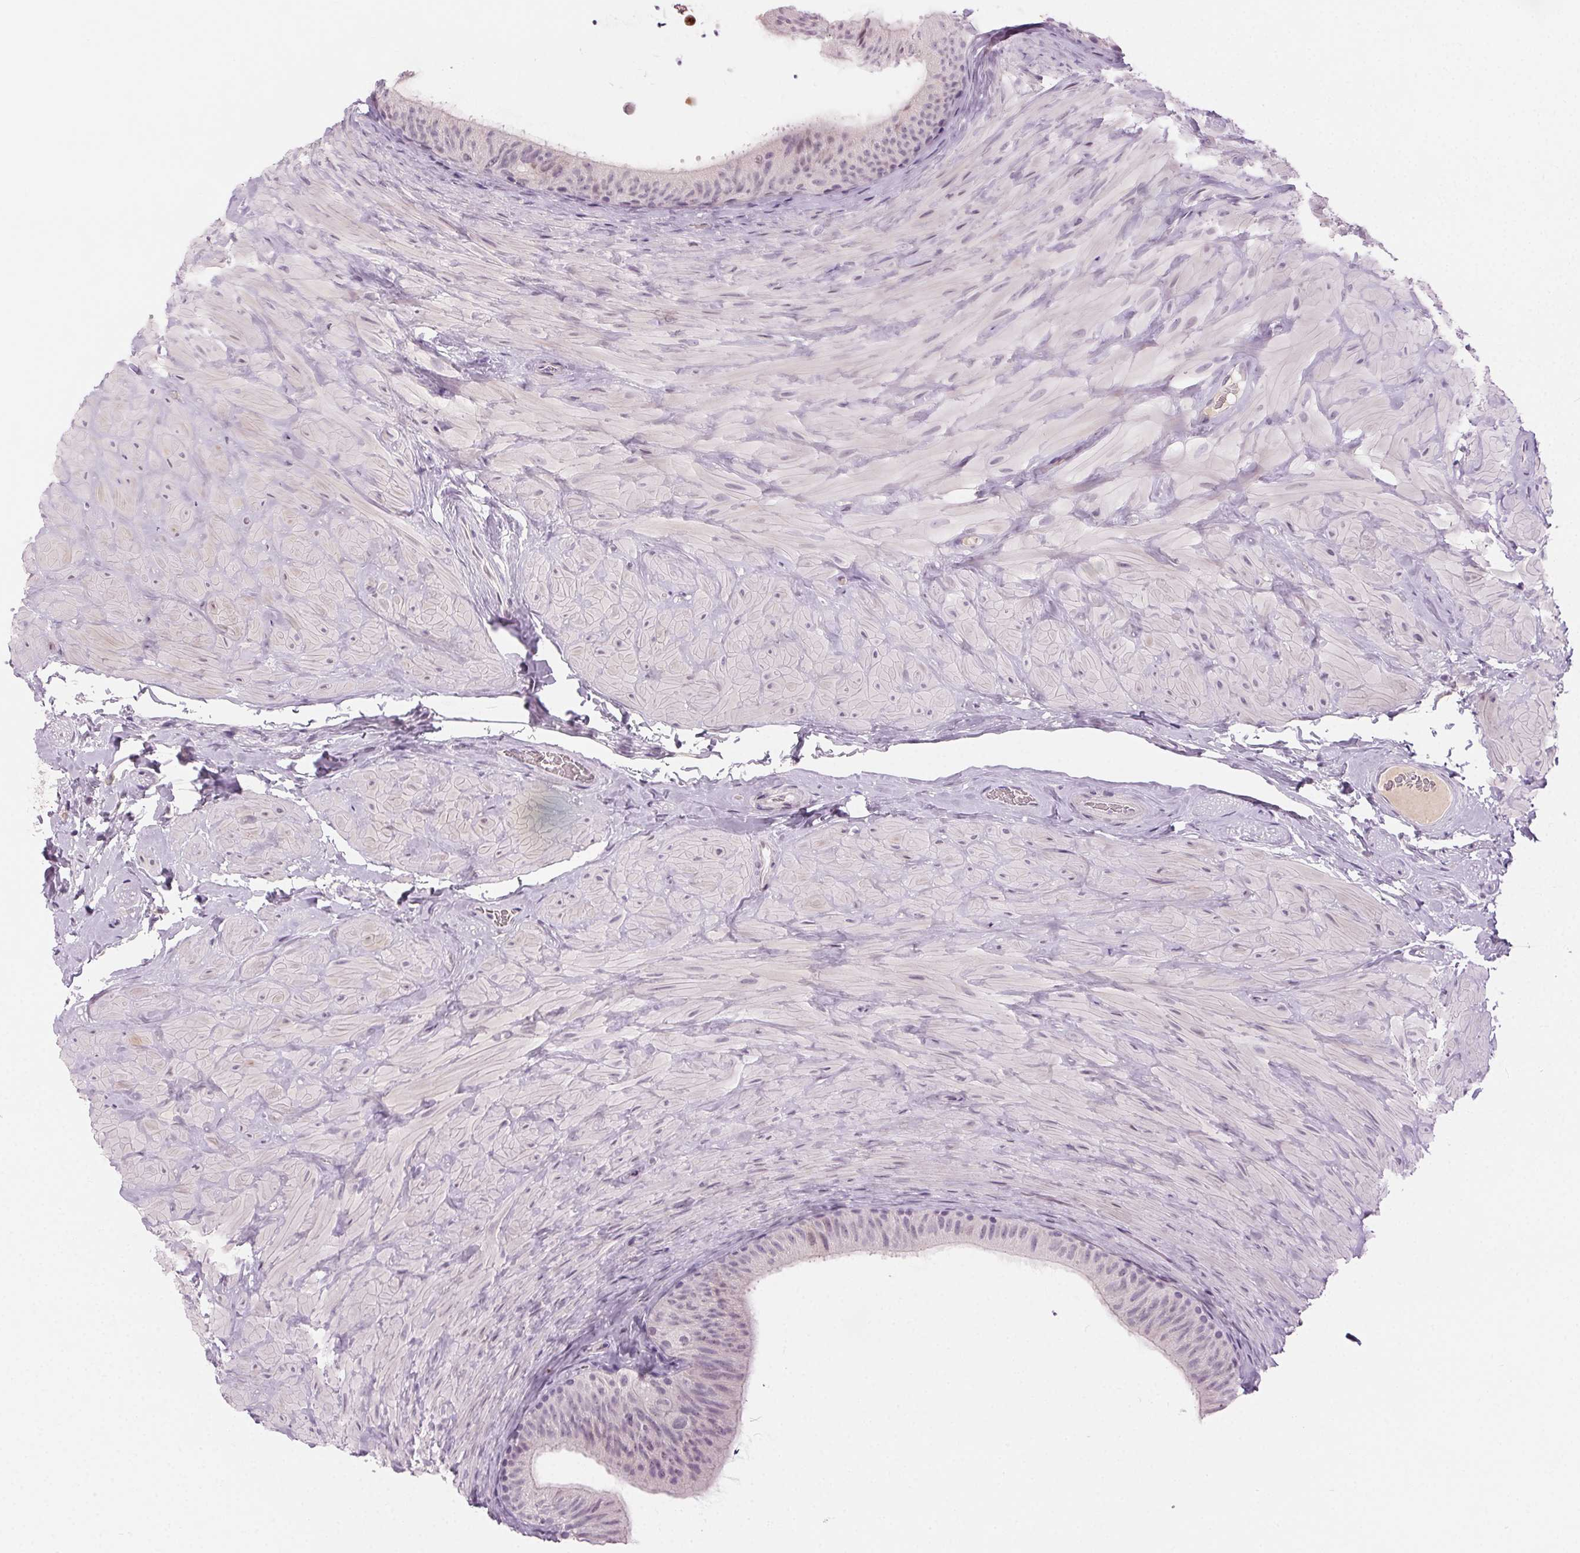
{"staining": {"intensity": "negative", "quantity": "none", "location": "none"}, "tissue": "epididymis", "cell_type": "Glandular cells", "image_type": "normal", "snomed": [{"axis": "morphology", "description": "Normal tissue, NOS"}, {"axis": "topography", "description": "Epididymis, spermatic cord, NOS"}, {"axis": "topography", "description": "Epididymis"}], "caption": "Immunohistochemistry of benign human epididymis displays no positivity in glandular cells.", "gene": "HSF5", "patient": {"sex": "male", "age": 31}}